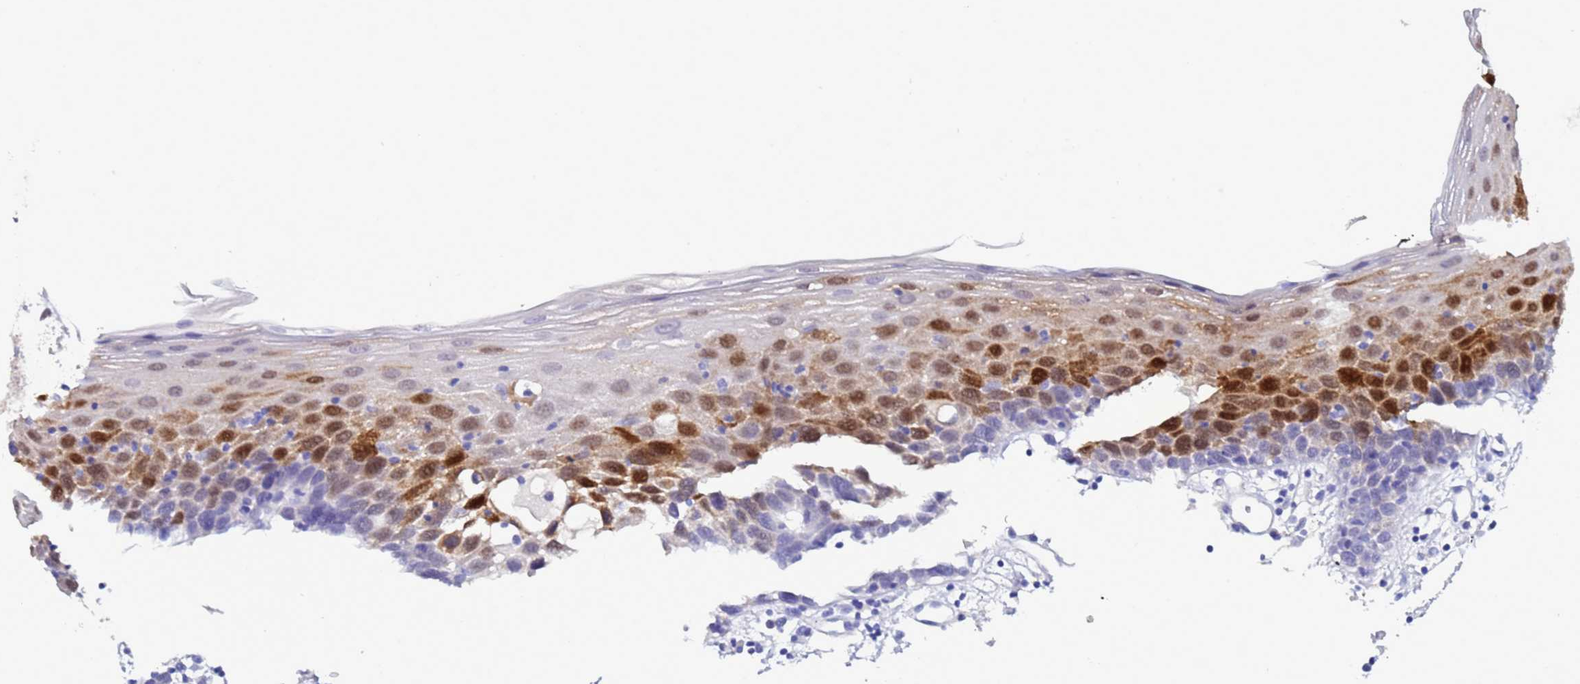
{"staining": {"intensity": "strong", "quantity": "<25%", "location": "cytoplasmic/membranous,nuclear"}, "tissue": "oral mucosa", "cell_type": "Squamous epithelial cells", "image_type": "normal", "snomed": [{"axis": "morphology", "description": "Normal tissue, NOS"}, {"axis": "topography", "description": "Oral tissue"}], "caption": "The micrograph shows staining of unremarkable oral mucosa, revealing strong cytoplasmic/membranous,nuclear protein staining (brown color) within squamous epithelial cells.", "gene": "AKR1C2", "patient": {"sex": "male", "age": 74}}